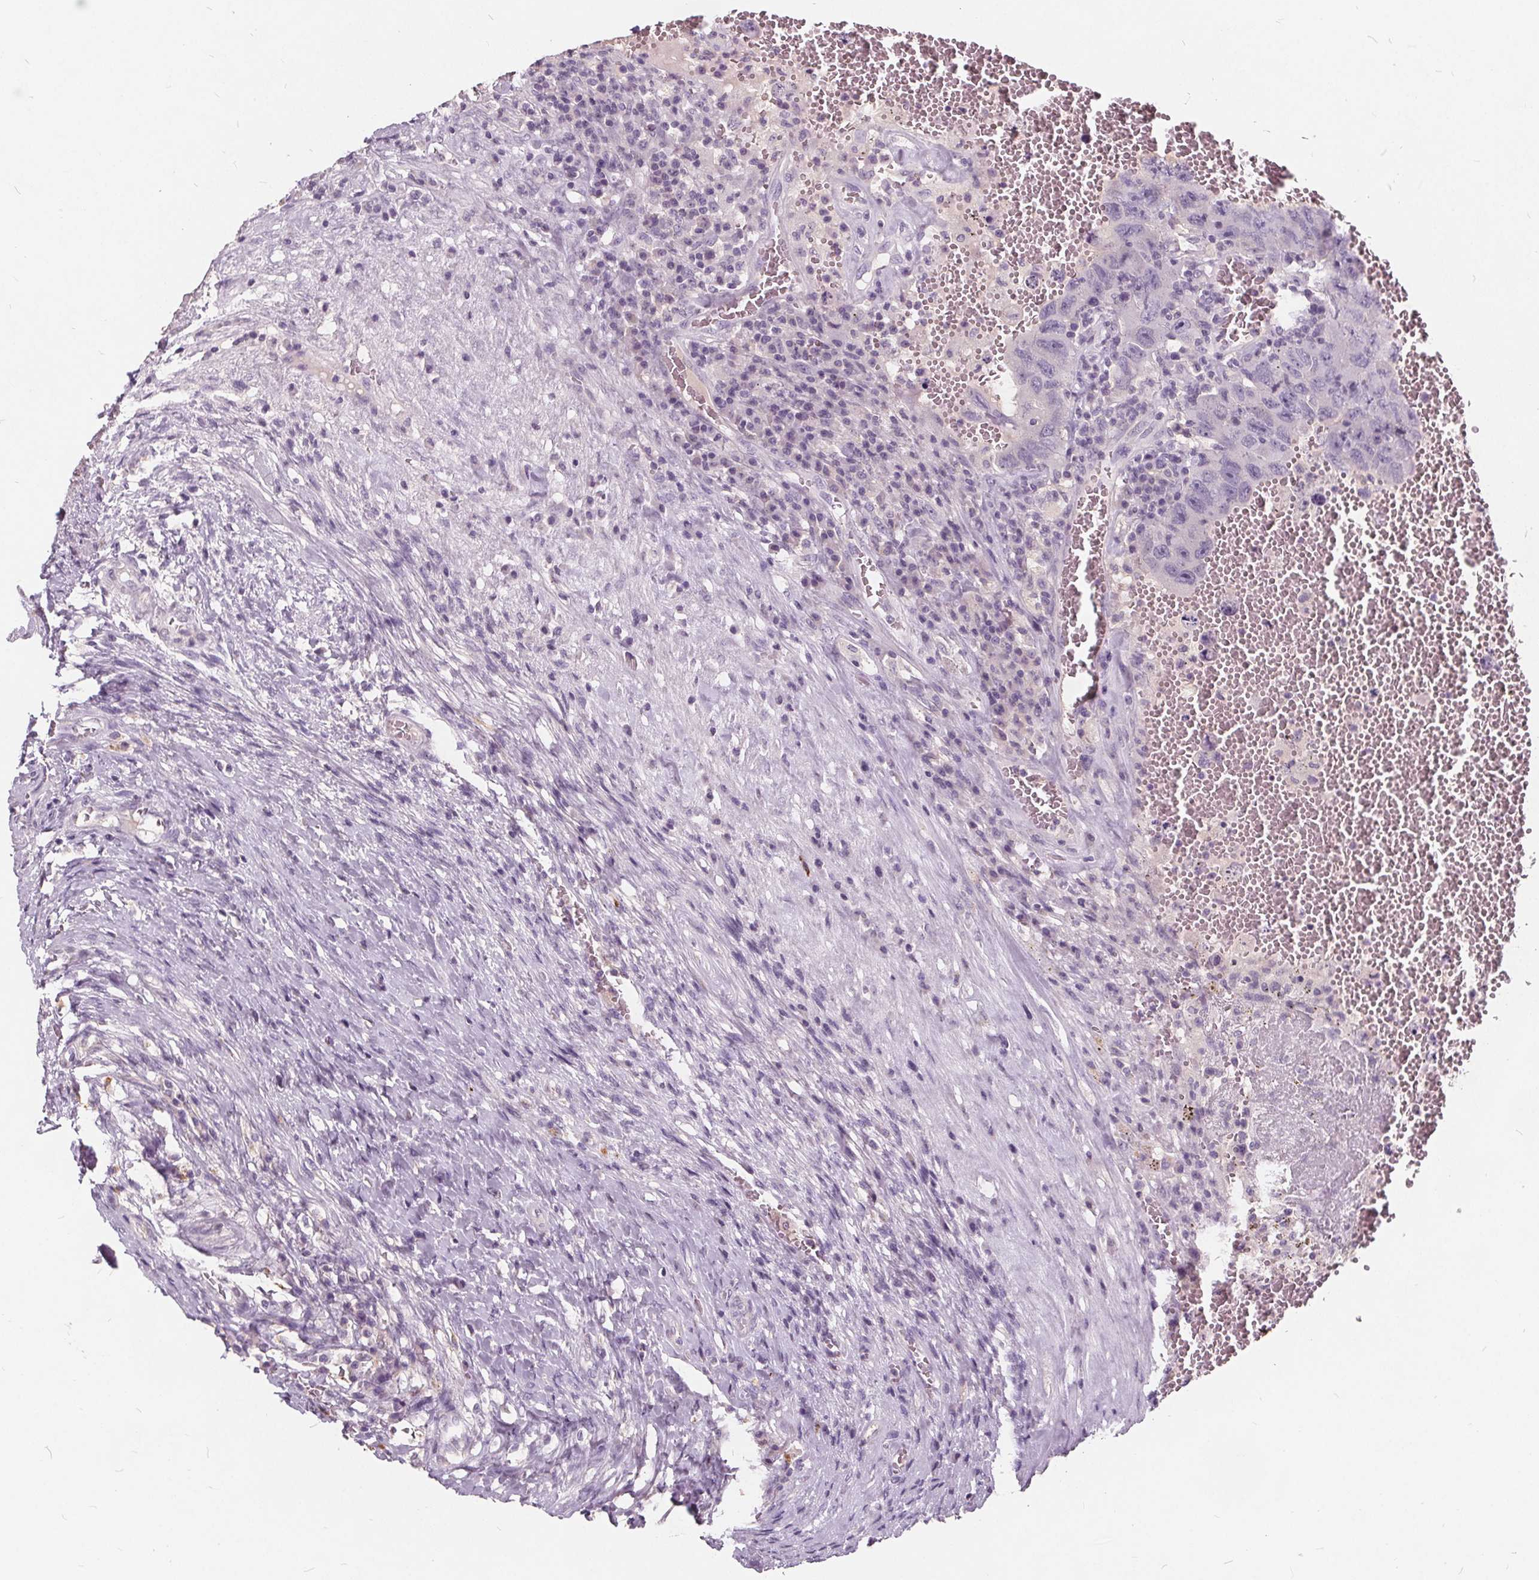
{"staining": {"intensity": "negative", "quantity": "none", "location": "none"}, "tissue": "testis cancer", "cell_type": "Tumor cells", "image_type": "cancer", "snomed": [{"axis": "morphology", "description": "Carcinoma, Embryonal, NOS"}, {"axis": "topography", "description": "Testis"}], "caption": "Protein analysis of testis cancer reveals no significant staining in tumor cells.", "gene": "PLA2G2E", "patient": {"sex": "male", "age": 26}}